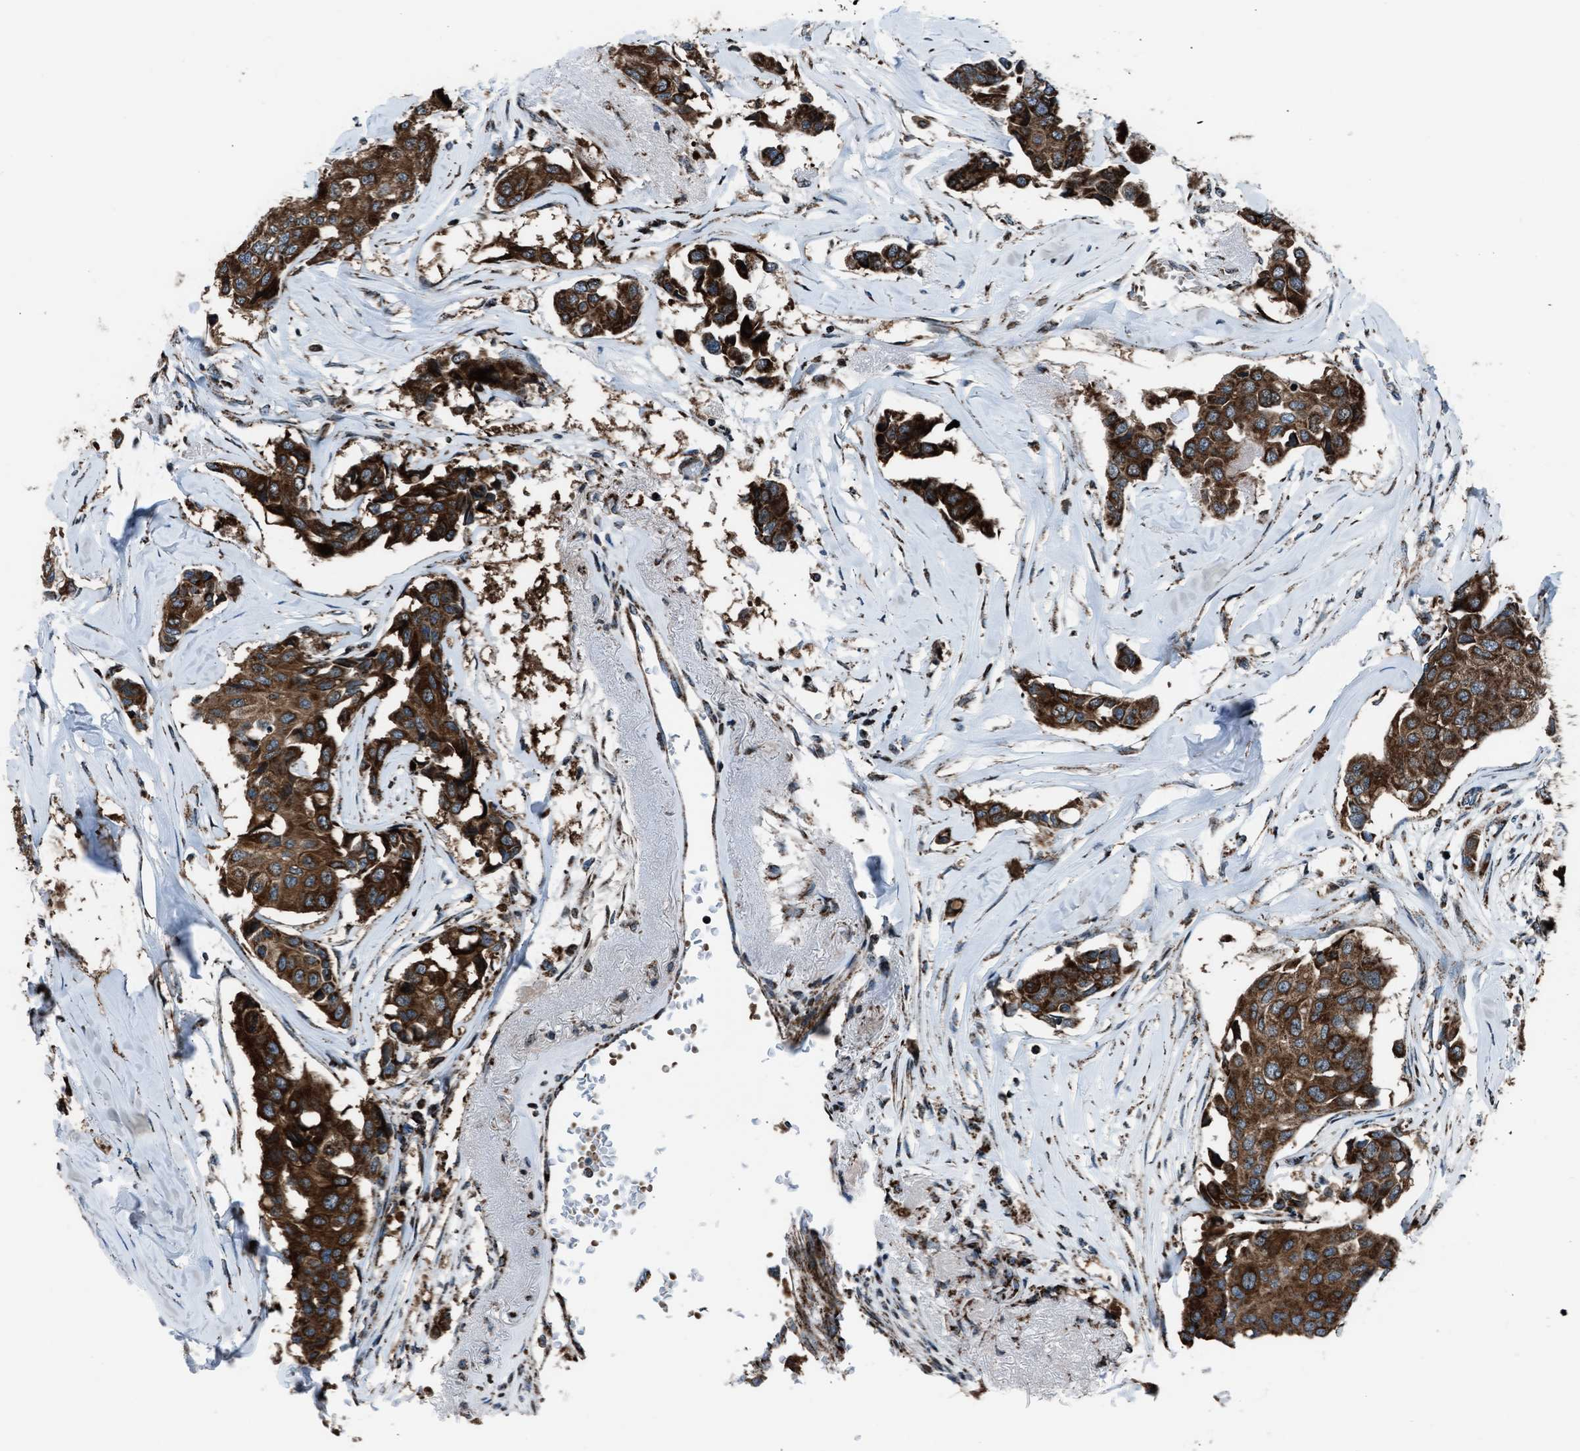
{"staining": {"intensity": "strong", "quantity": ">75%", "location": "cytoplasmic/membranous"}, "tissue": "breast cancer", "cell_type": "Tumor cells", "image_type": "cancer", "snomed": [{"axis": "morphology", "description": "Duct carcinoma"}, {"axis": "topography", "description": "Breast"}], "caption": "Breast cancer tissue demonstrates strong cytoplasmic/membranous positivity in about >75% of tumor cells, visualized by immunohistochemistry.", "gene": "MORC3", "patient": {"sex": "female", "age": 80}}